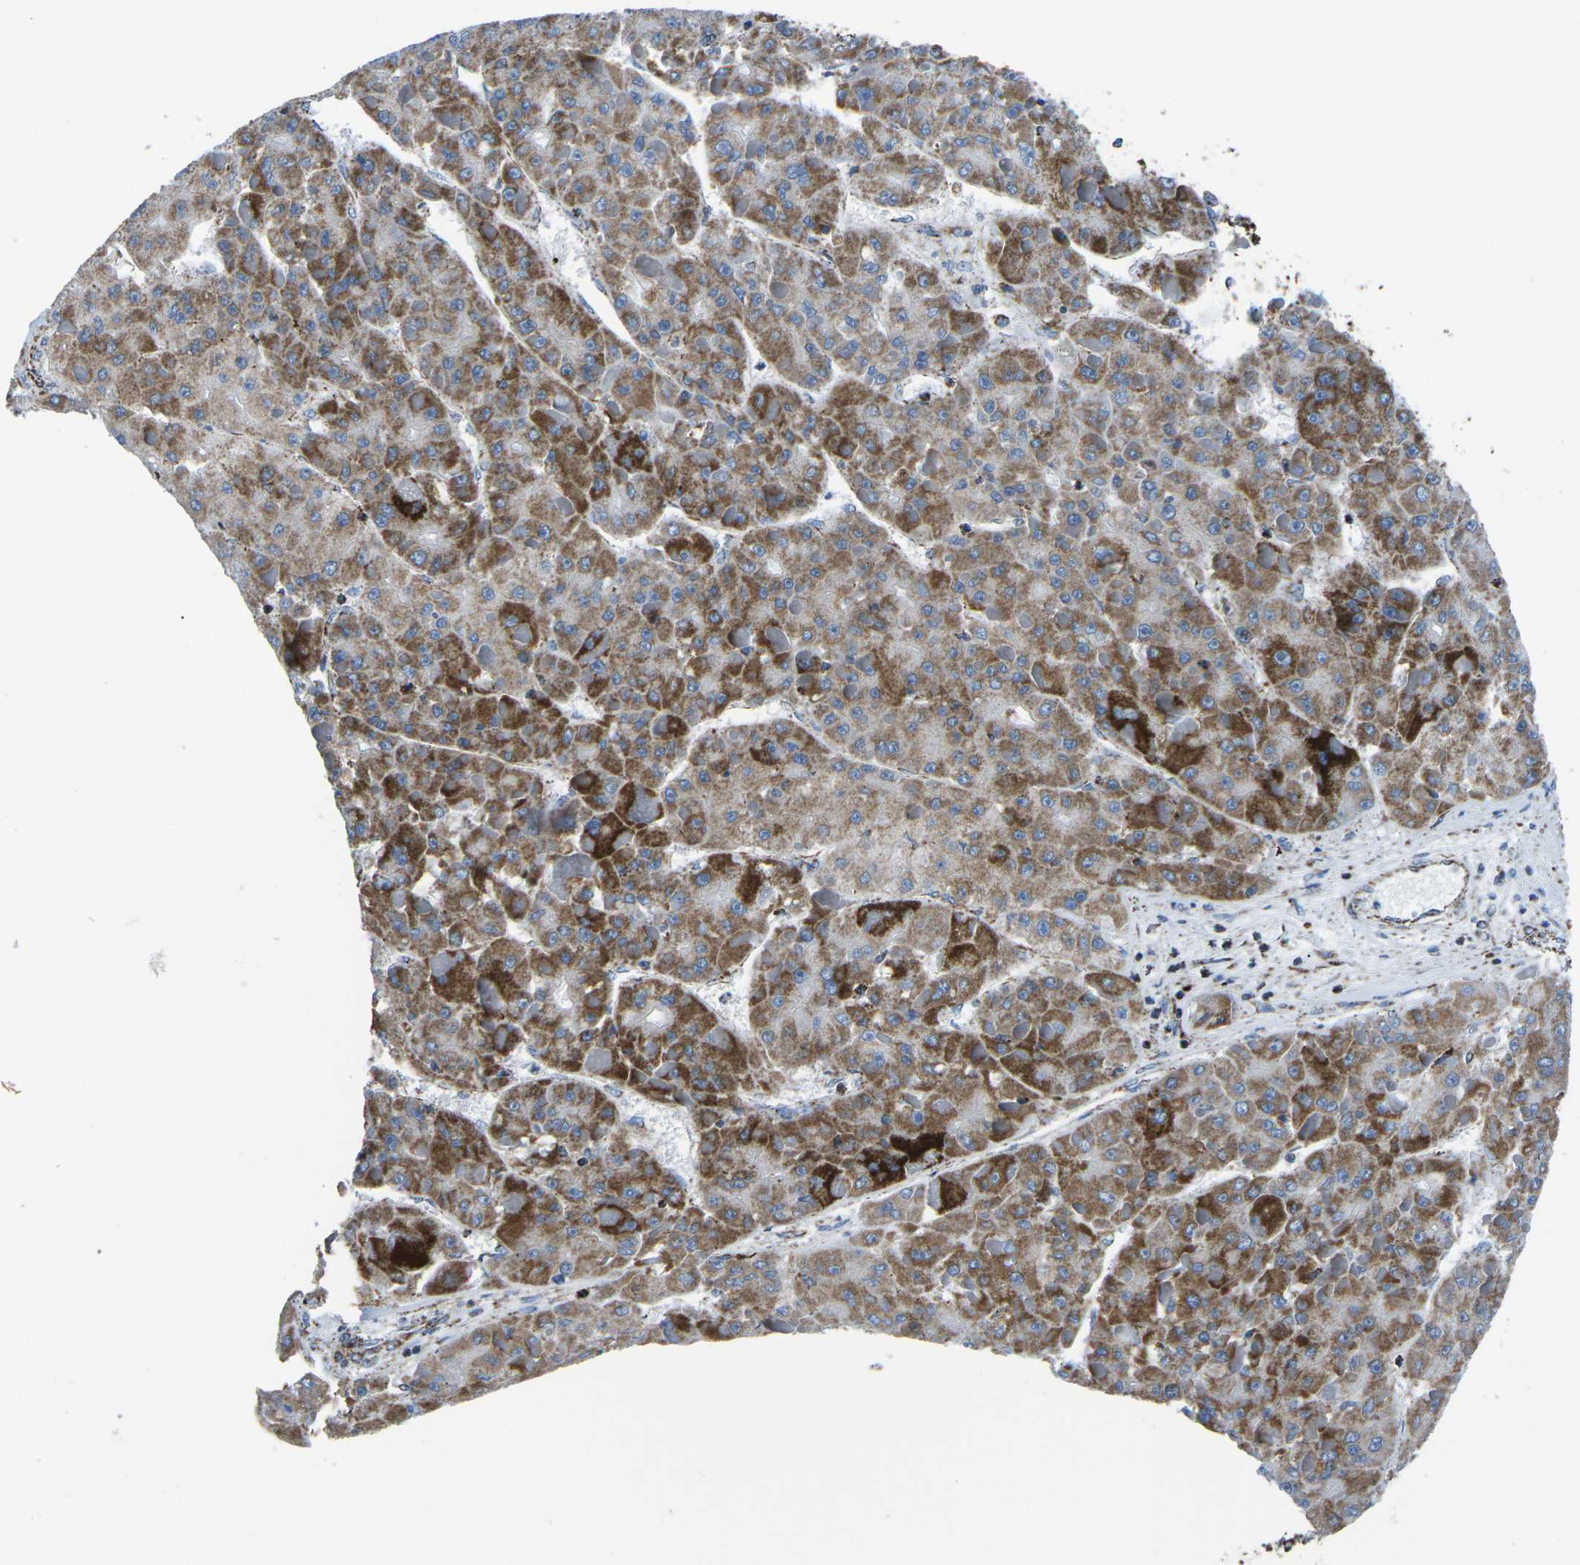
{"staining": {"intensity": "moderate", "quantity": ">75%", "location": "cytoplasmic/membranous"}, "tissue": "liver cancer", "cell_type": "Tumor cells", "image_type": "cancer", "snomed": [{"axis": "morphology", "description": "Carcinoma, Hepatocellular, NOS"}, {"axis": "topography", "description": "Liver"}], "caption": "The micrograph shows immunohistochemical staining of liver cancer (hepatocellular carcinoma). There is moderate cytoplasmic/membranous staining is seen in about >75% of tumor cells.", "gene": "MT-CO2", "patient": {"sex": "female", "age": 73}}